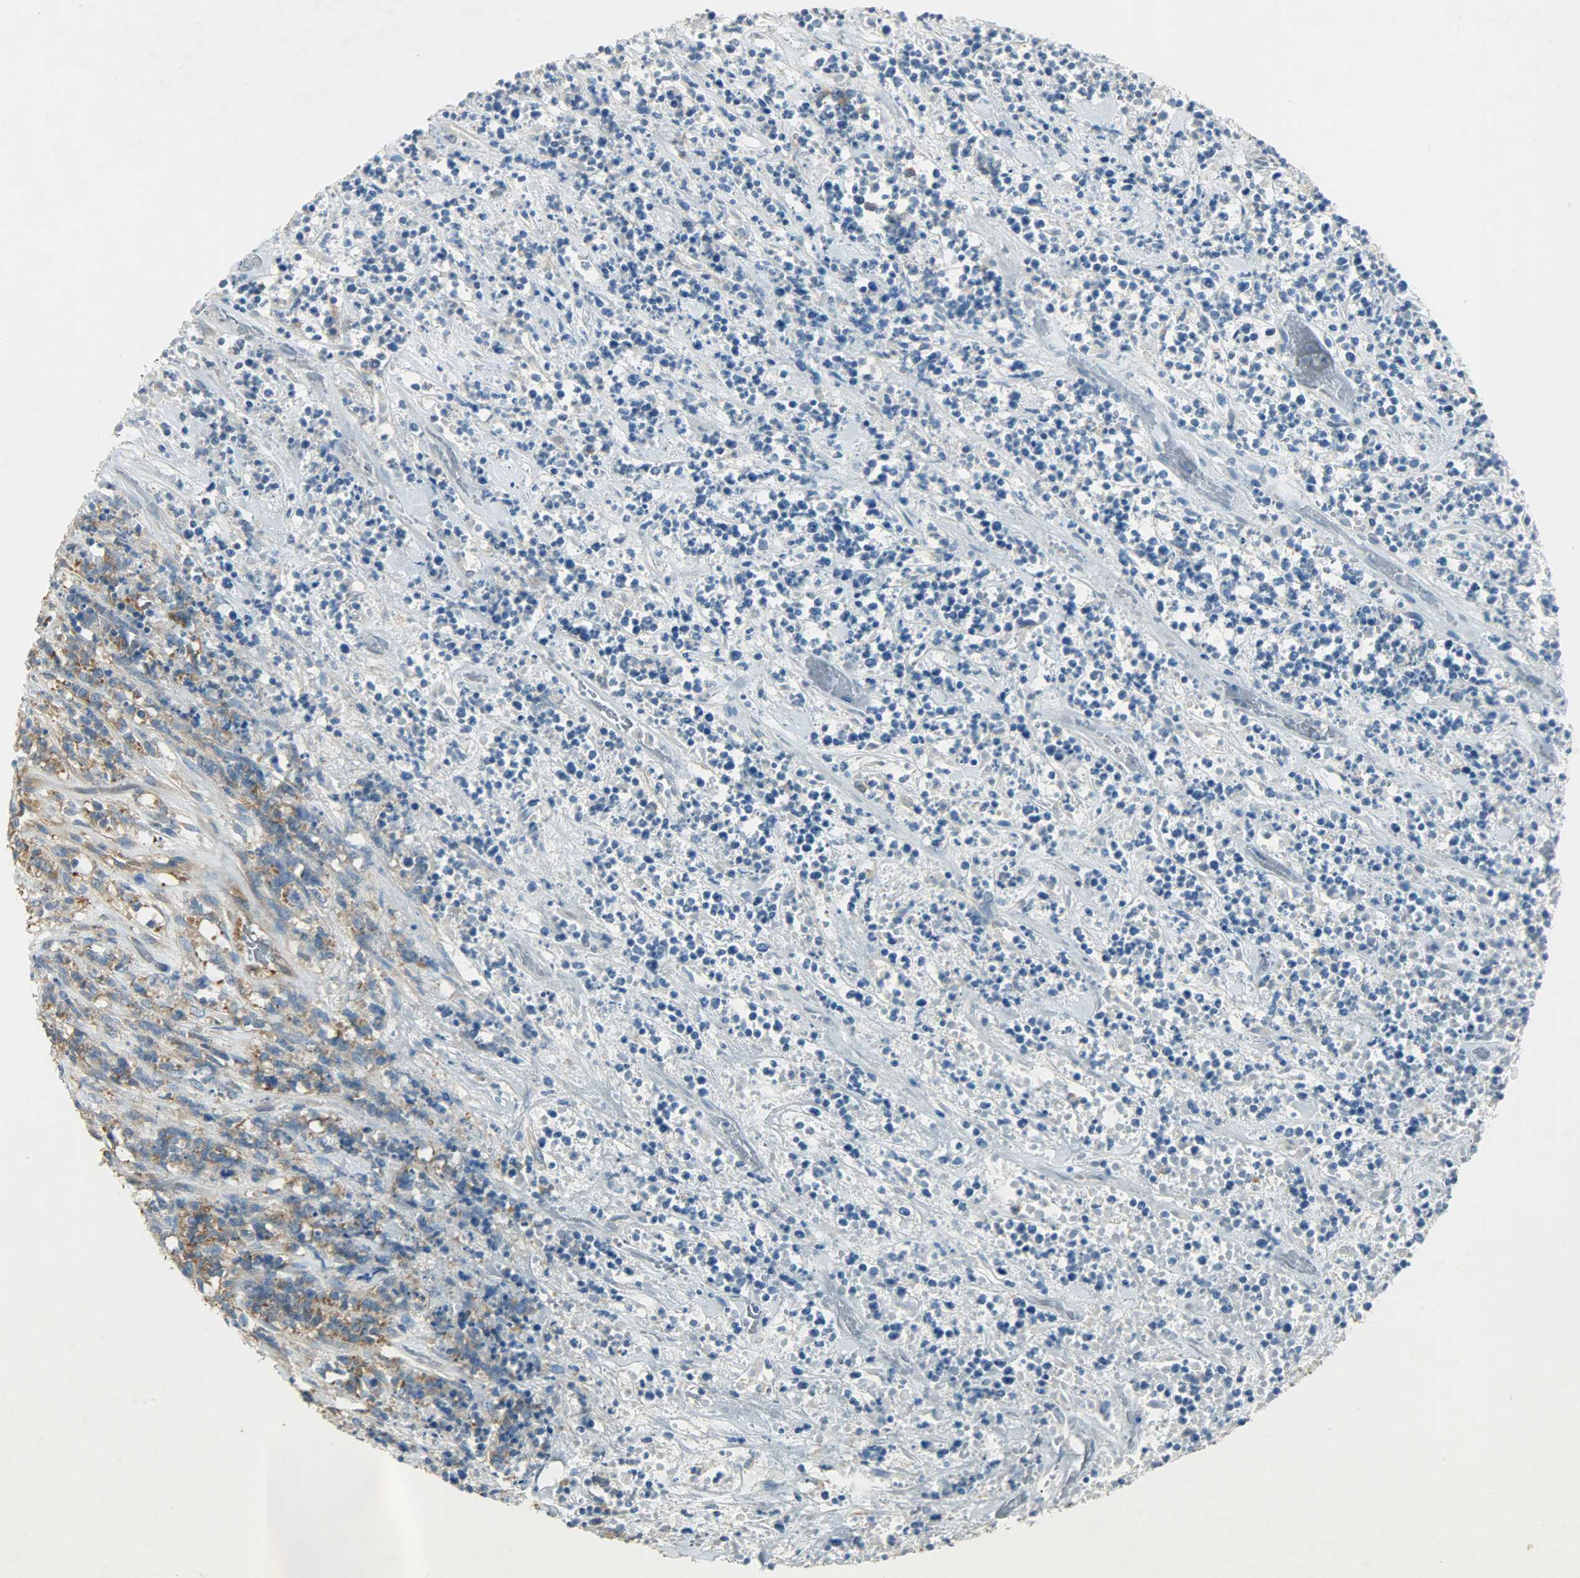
{"staining": {"intensity": "weak", "quantity": "<25%", "location": "cytoplasmic/membranous"}, "tissue": "lymphoma", "cell_type": "Tumor cells", "image_type": "cancer", "snomed": [{"axis": "morphology", "description": "Malignant lymphoma, non-Hodgkin's type, High grade"}, {"axis": "topography", "description": "Soft tissue"}], "caption": "The histopathology image shows no significant staining in tumor cells of malignant lymphoma, non-Hodgkin's type (high-grade).", "gene": "TSC22D2", "patient": {"sex": "male", "age": 18}}